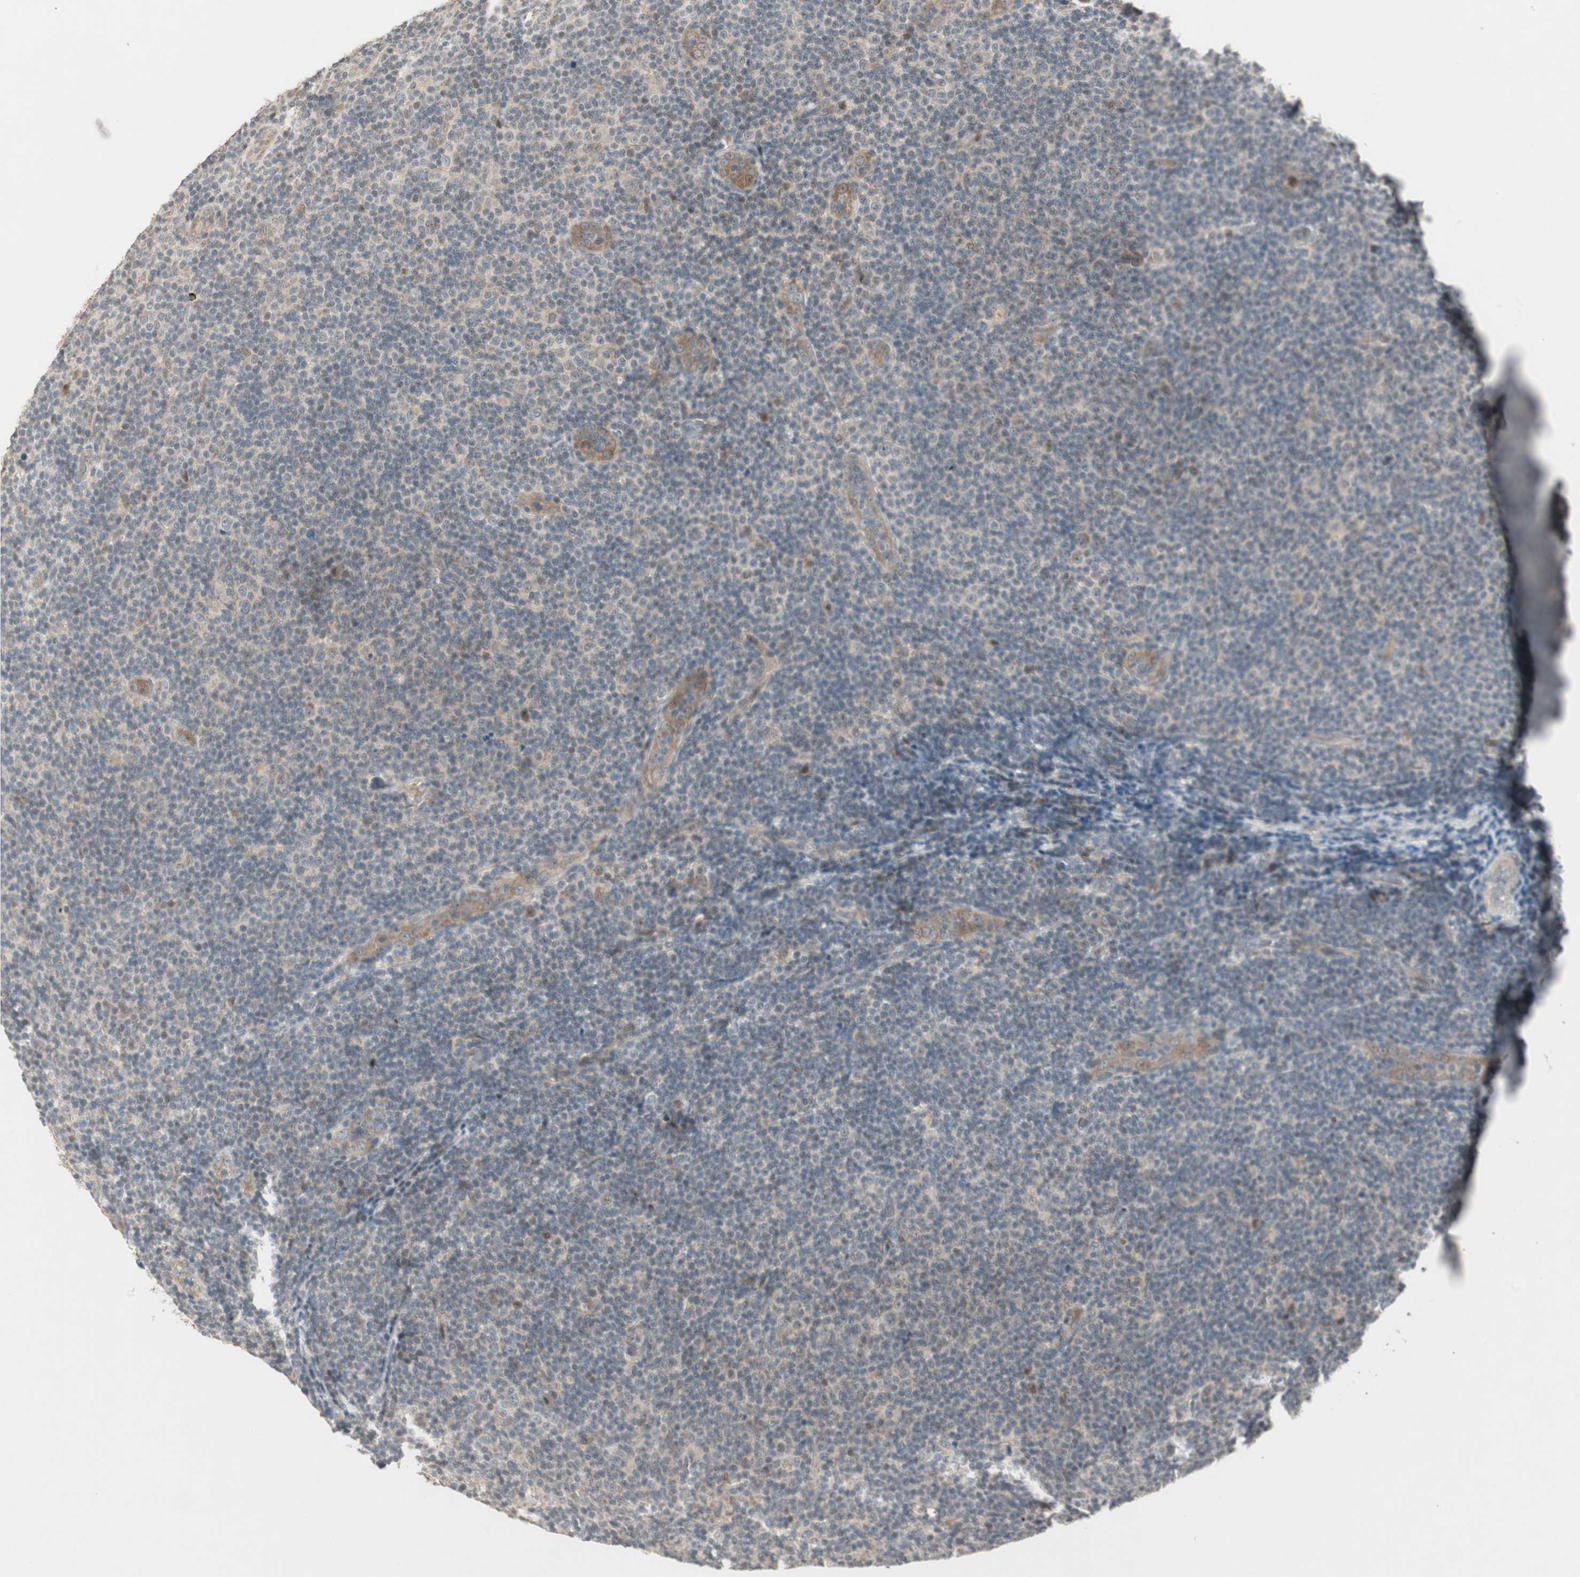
{"staining": {"intensity": "weak", "quantity": "<25%", "location": "cytoplasmic/membranous"}, "tissue": "lymphoma", "cell_type": "Tumor cells", "image_type": "cancer", "snomed": [{"axis": "morphology", "description": "Malignant lymphoma, non-Hodgkin's type, Low grade"}, {"axis": "topography", "description": "Lymph node"}], "caption": "Immunohistochemistry (IHC) micrograph of neoplastic tissue: human lymphoma stained with DAB (3,3'-diaminobenzidine) shows no significant protein positivity in tumor cells.", "gene": "ACSL5", "patient": {"sex": "male", "age": 83}}